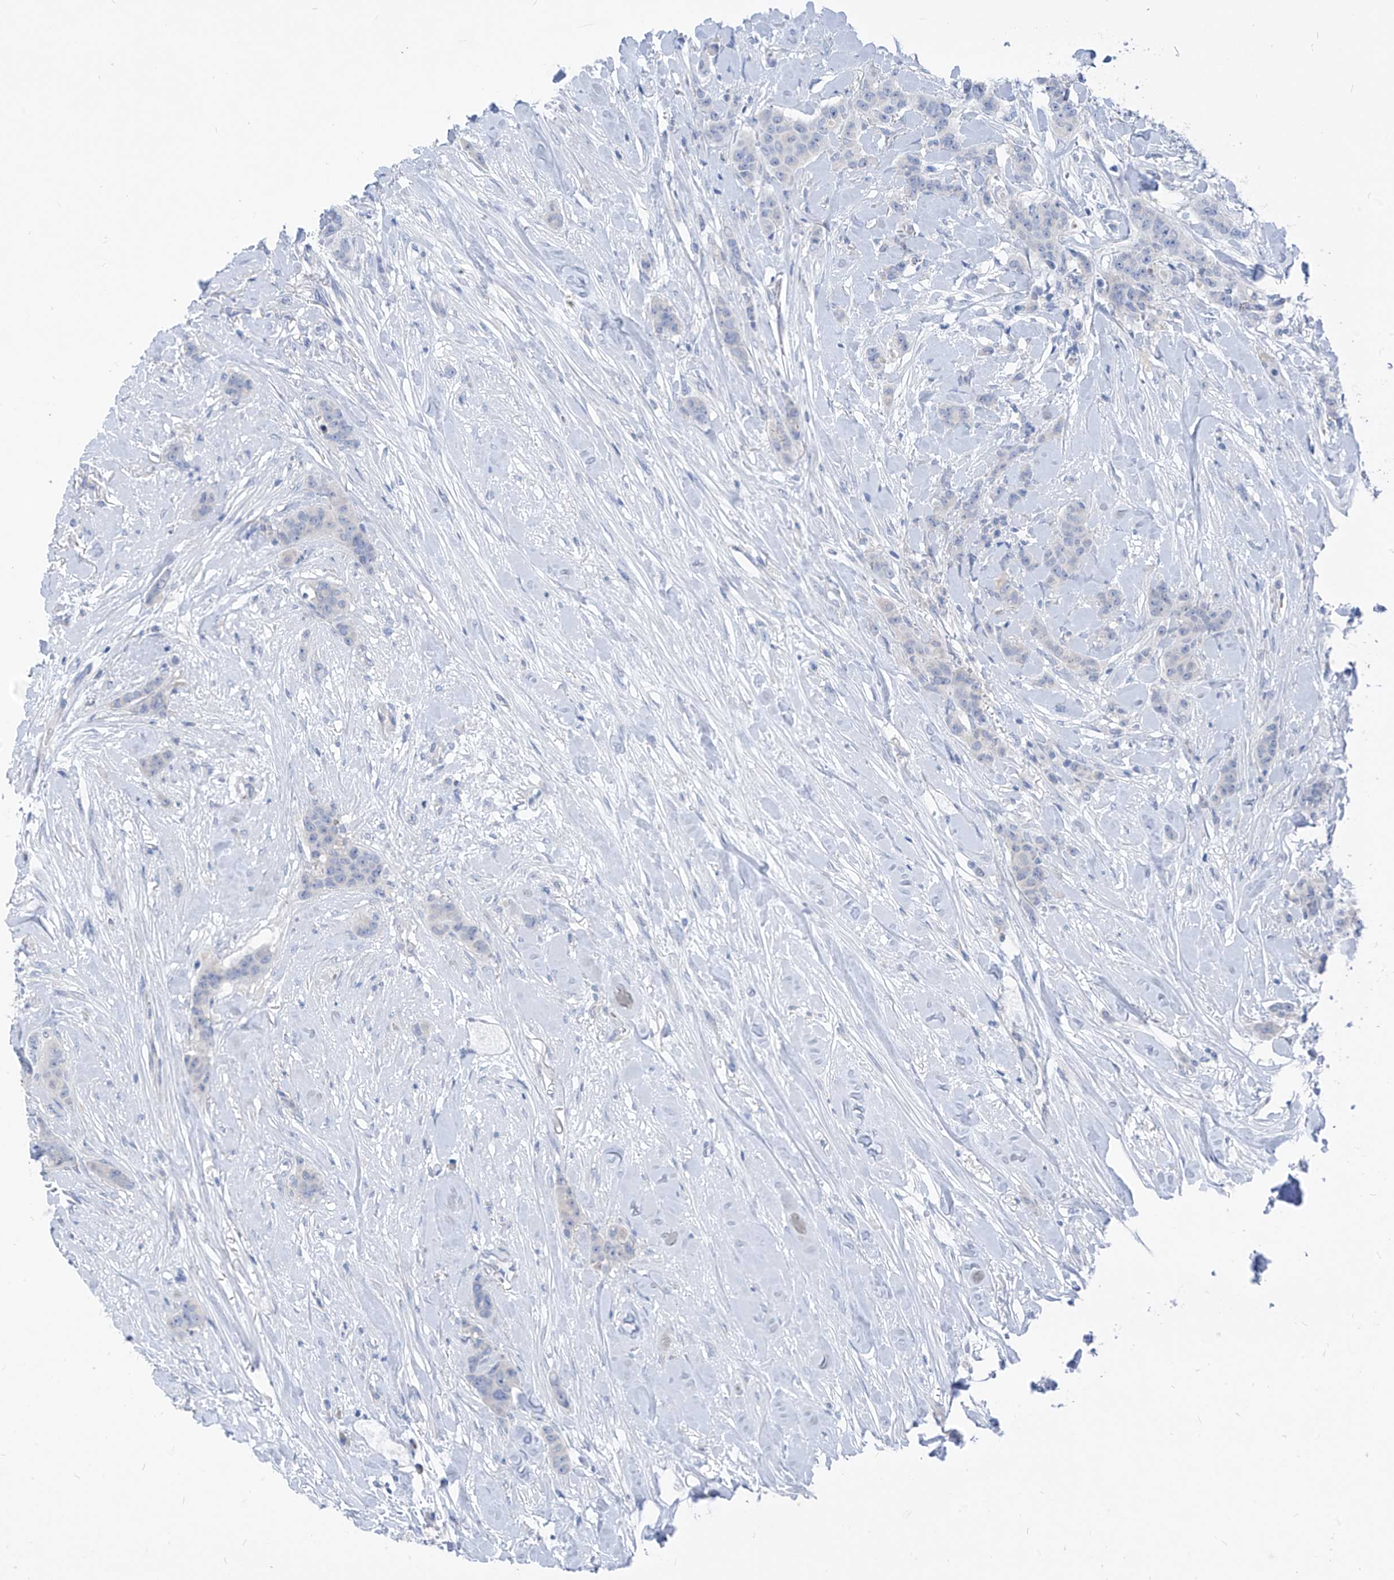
{"staining": {"intensity": "negative", "quantity": "none", "location": "none"}, "tissue": "breast cancer", "cell_type": "Tumor cells", "image_type": "cancer", "snomed": [{"axis": "morphology", "description": "Duct carcinoma"}, {"axis": "topography", "description": "Breast"}], "caption": "There is no significant expression in tumor cells of invasive ductal carcinoma (breast).", "gene": "LDAH", "patient": {"sex": "female", "age": 40}}